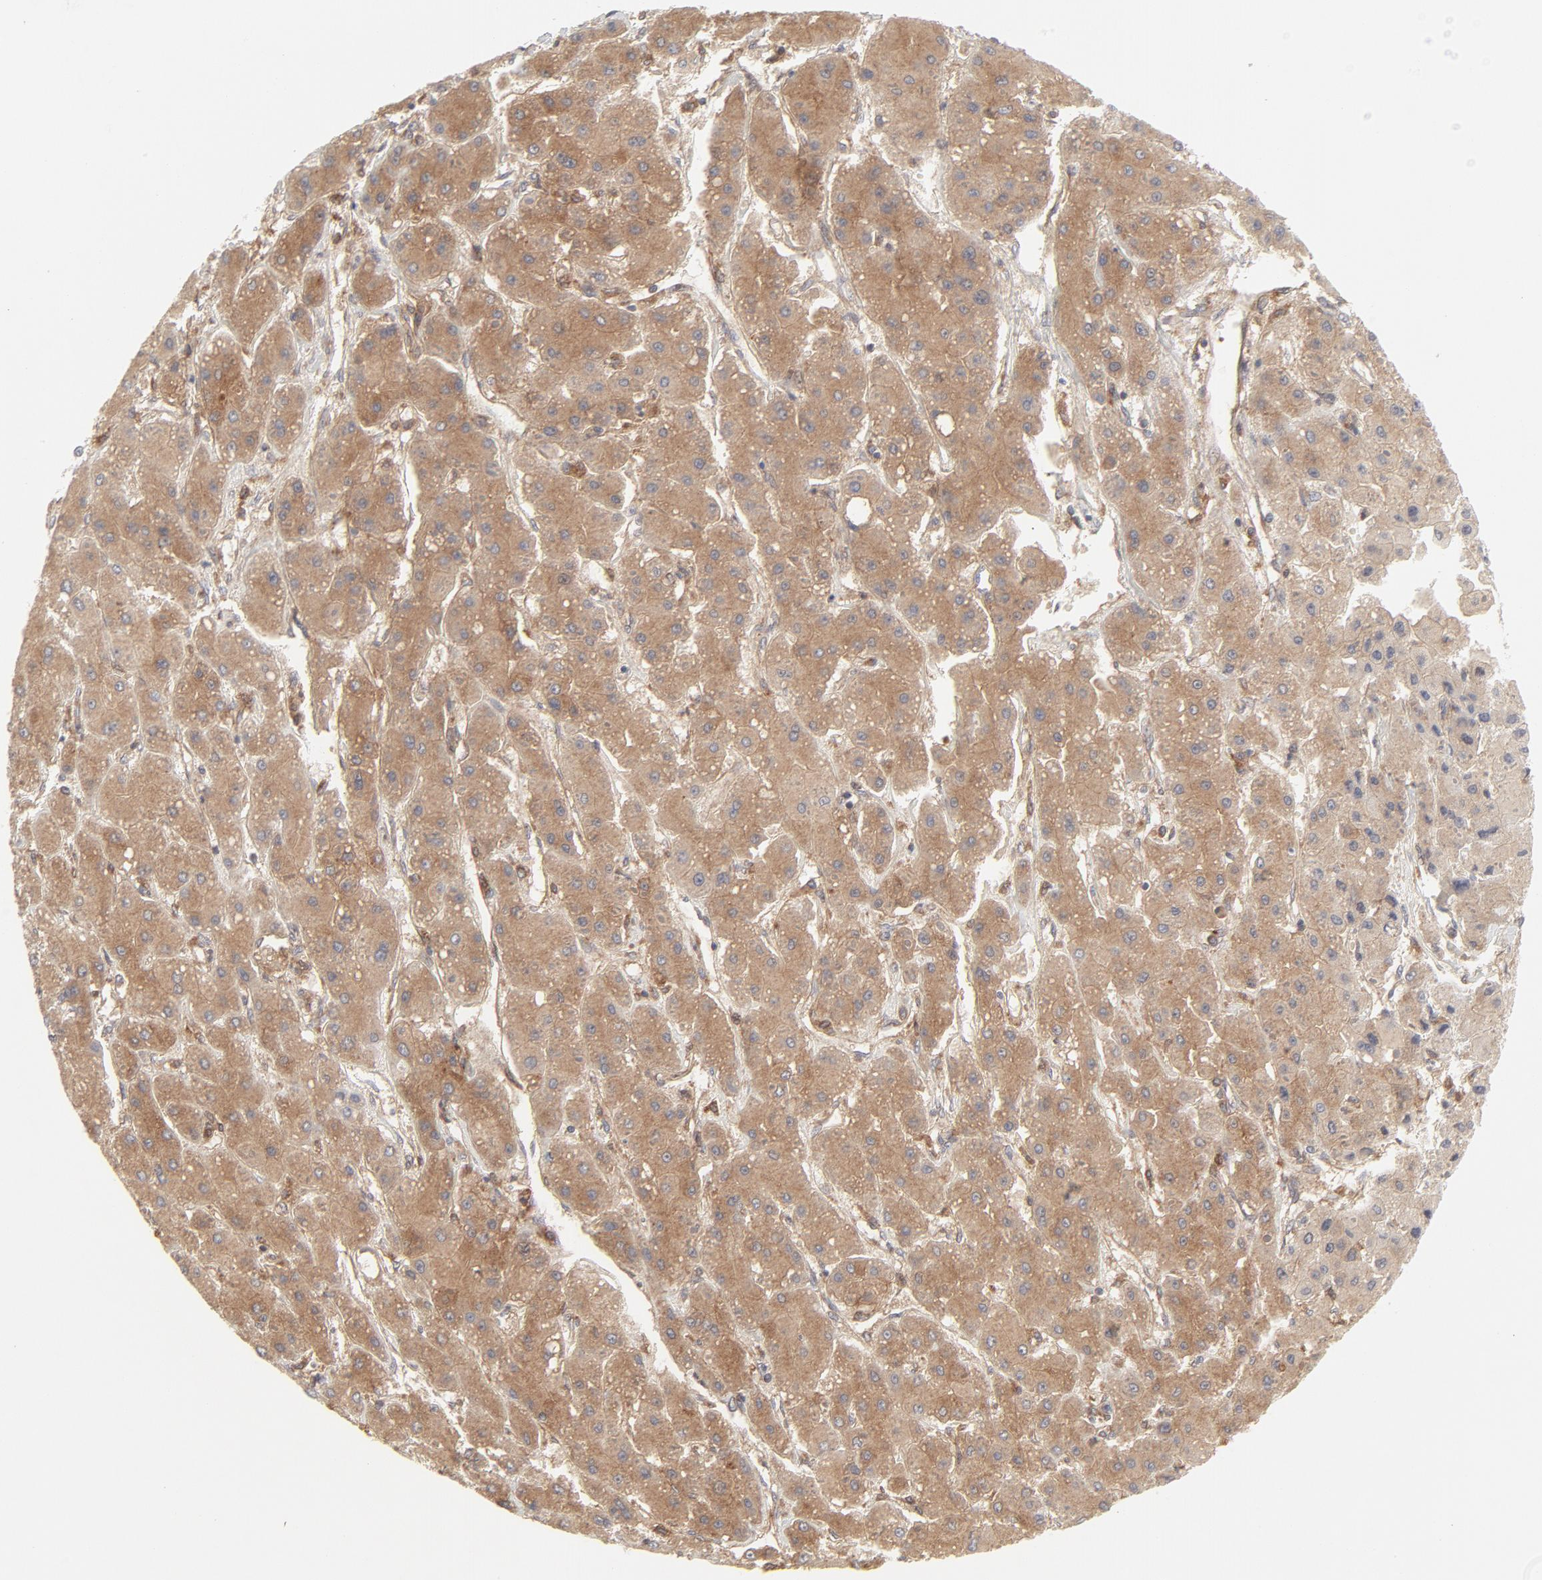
{"staining": {"intensity": "moderate", "quantity": ">75%", "location": "cytoplasmic/membranous"}, "tissue": "liver cancer", "cell_type": "Tumor cells", "image_type": "cancer", "snomed": [{"axis": "morphology", "description": "Carcinoma, Hepatocellular, NOS"}, {"axis": "topography", "description": "Liver"}], "caption": "Protein expression analysis of human liver cancer reveals moderate cytoplasmic/membranous positivity in approximately >75% of tumor cells. The protein is shown in brown color, while the nuclei are stained blue.", "gene": "RAB5C", "patient": {"sex": "female", "age": 52}}